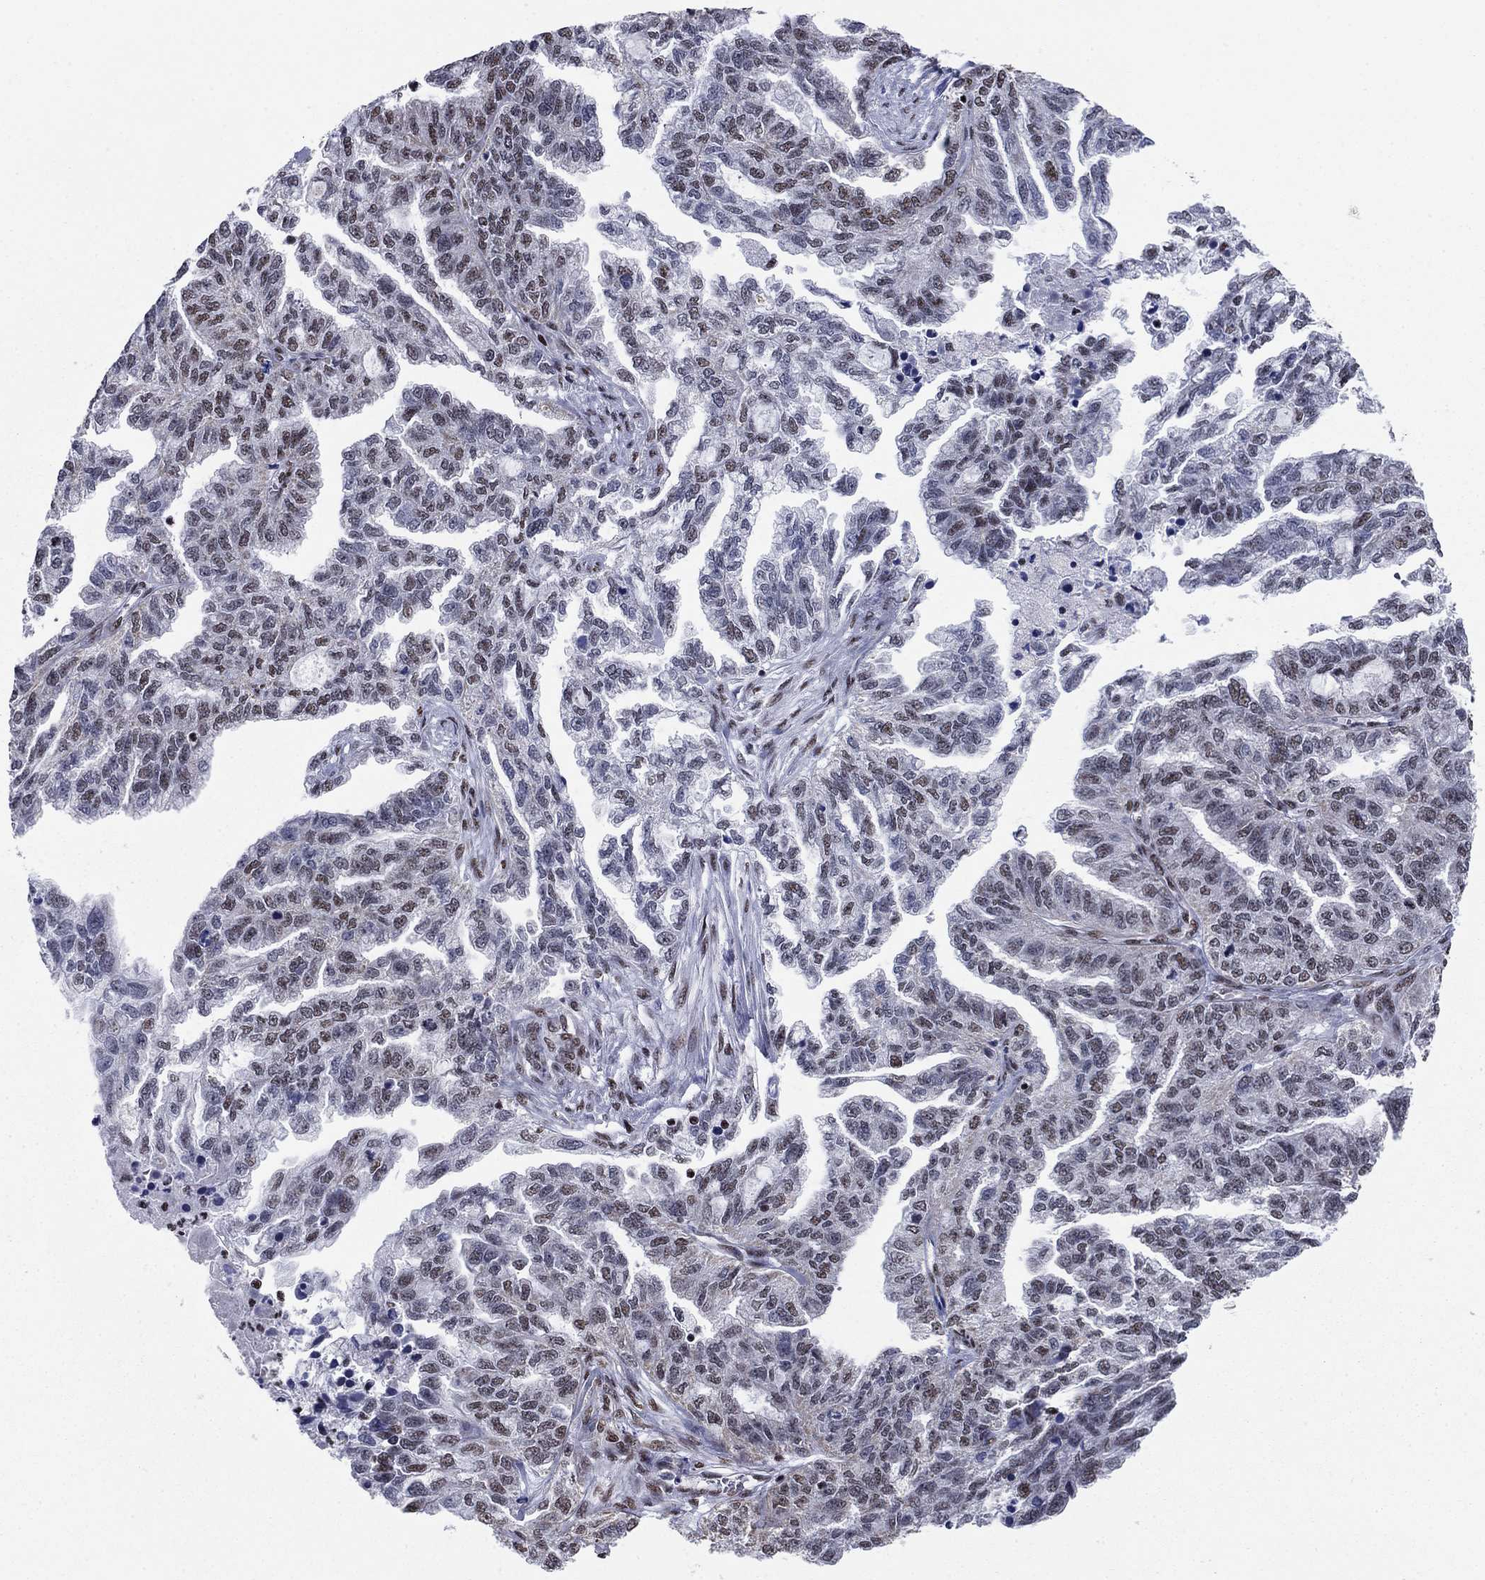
{"staining": {"intensity": "weak", "quantity": "25%-75%", "location": "cytoplasmic/membranous,nuclear"}, "tissue": "ovarian cancer", "cell_type": "Tumor cells", "image_type": "cancer", "snomed": [{"axis": "morphology", "description": "Cystadenocarcinoma, serous, NOS"}, {"axis": "topography", "description": "Ovary"}], "caption": "There is low levels of weak cytoplasmic/membranous and nuclear positivity in tumor cells of ovarian cancer (serous cystadenocarcinoma), as demonstrated by immunohistochemical staining (brown color).", "gene": "N4BP2", "patient": {"sex": "female", "age": 51}}